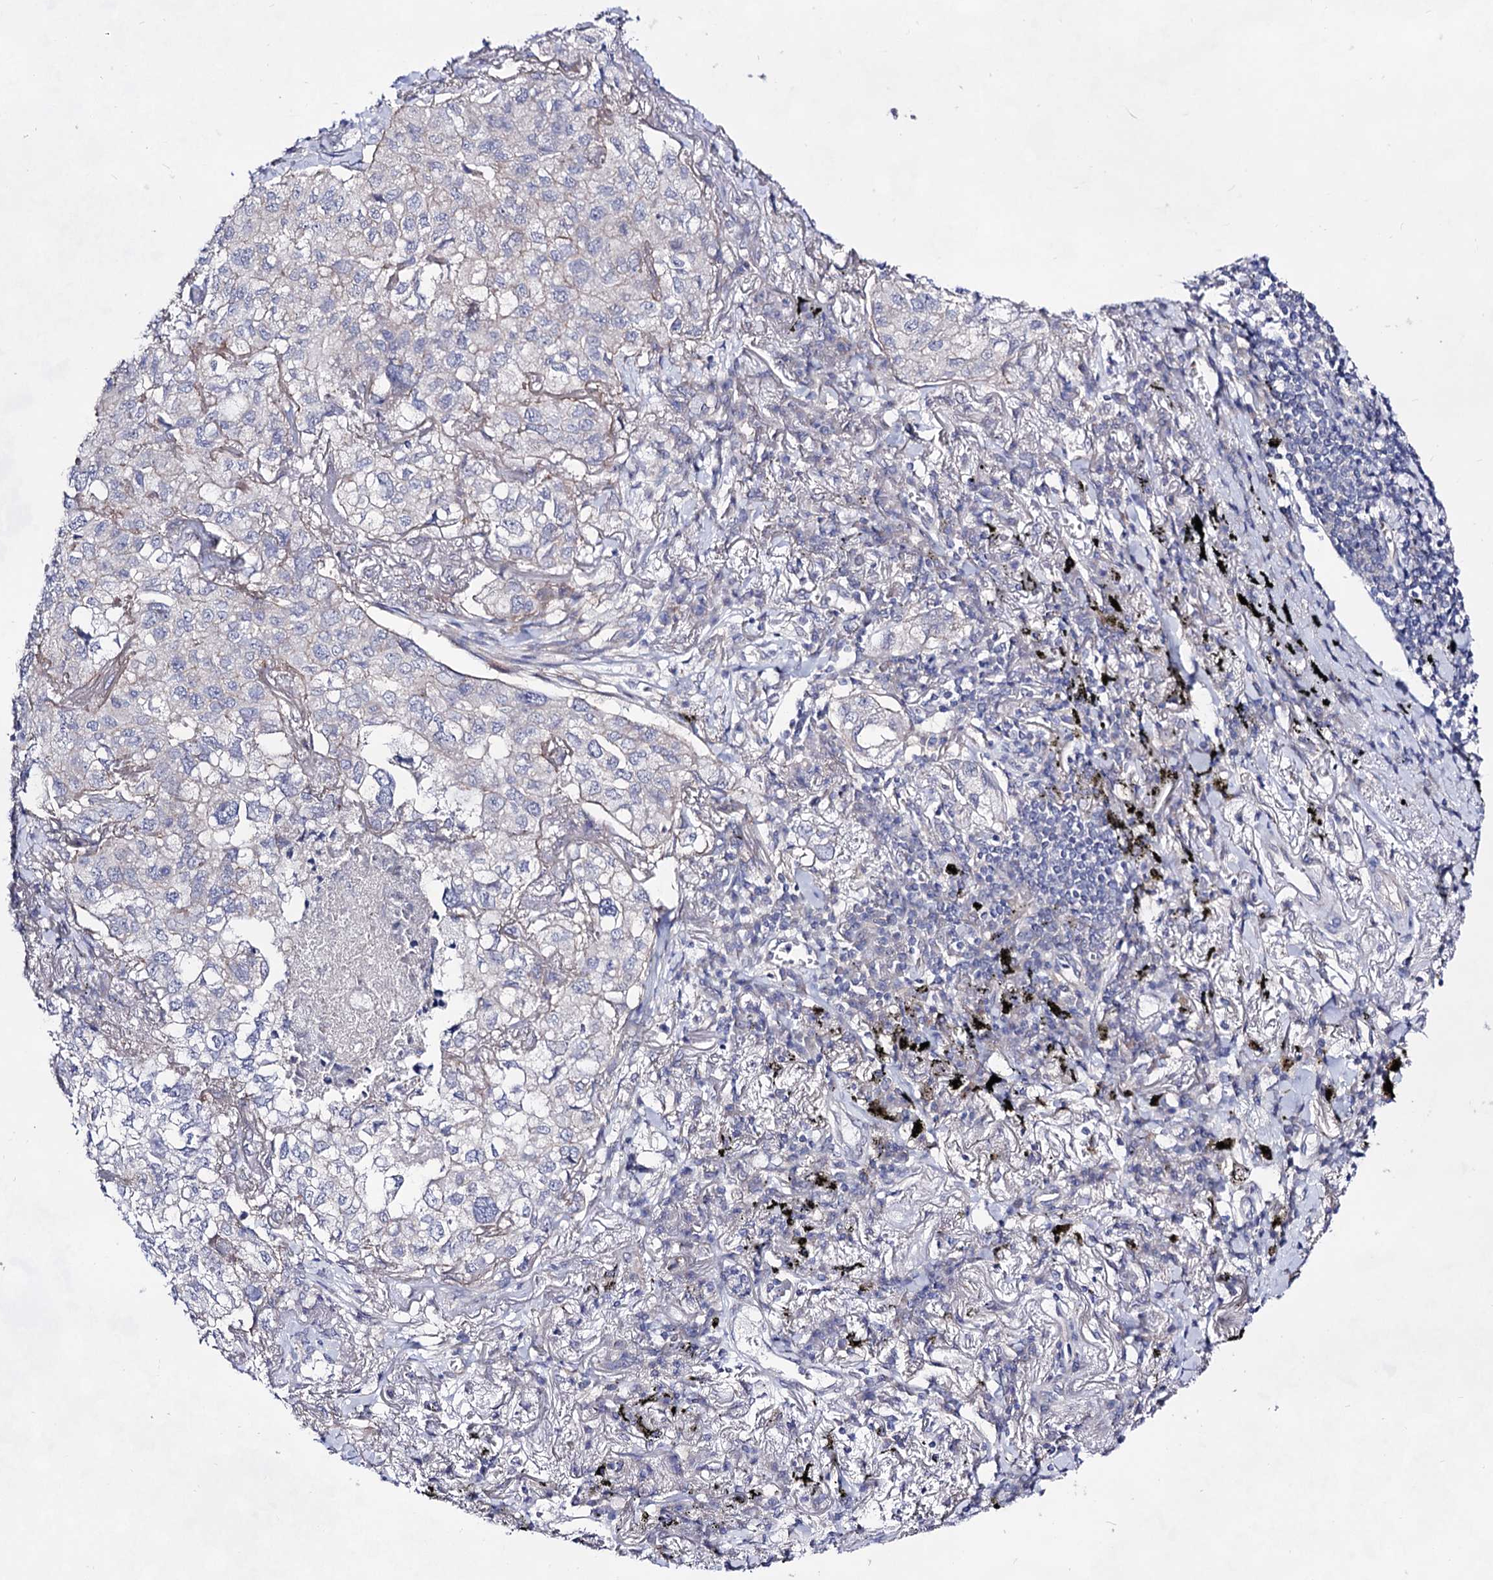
{"staining": {"intensity": "negative", "quantity": "none", "location": "none"}, "tissue": "lung cancer", "cell_type": "Tumor cells", "image_type": "cancer", "snomed": [{"axis": "morphology", "description": "Adenocarcinoma, NOS"}, {"axis": "topography", "description": "Lung"}], "caption": "The micrograph reveals no staining of tumor cells in lung adenocarcinoma.", "gene": "PLIN1", "patient": {"sex": "male", "age": 65}}